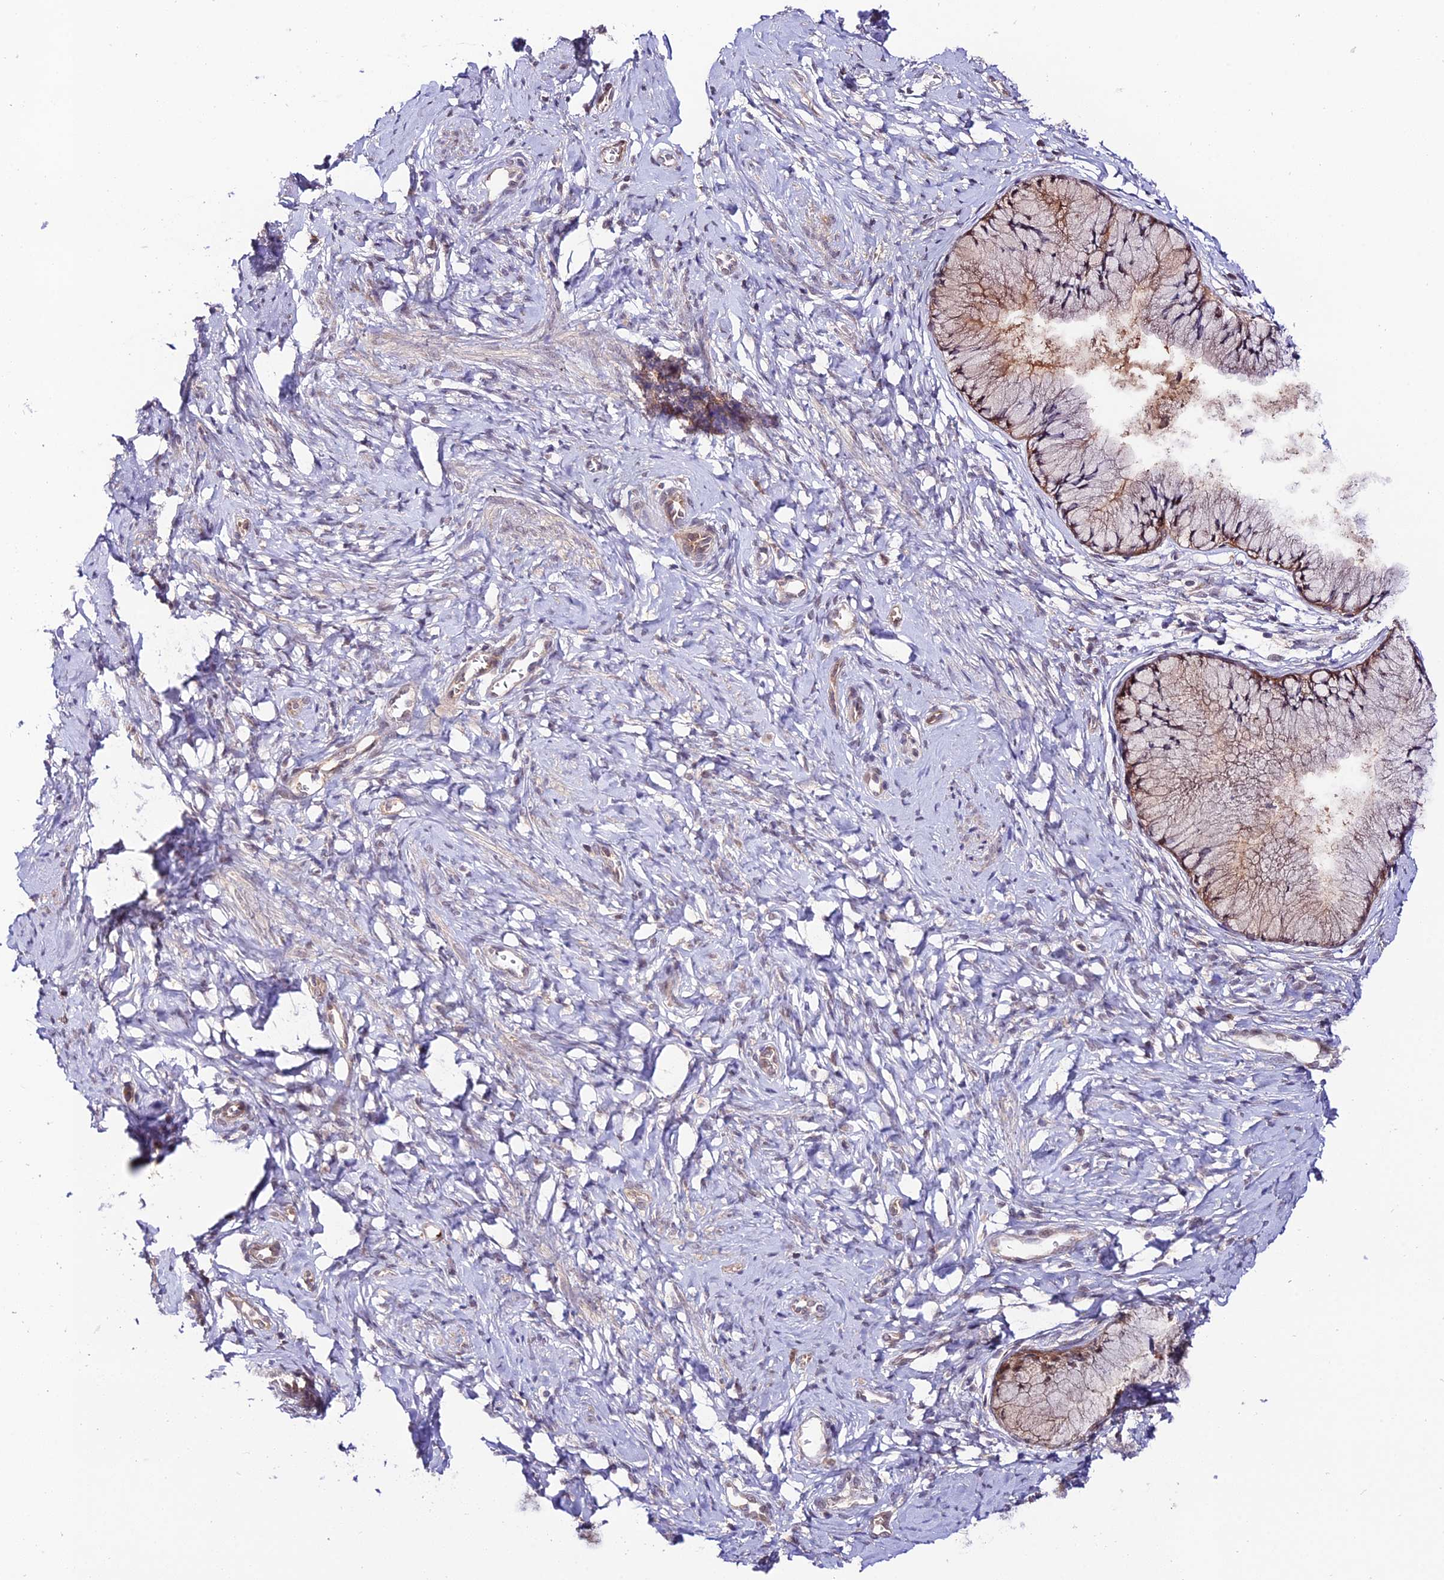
{"staining": {"intensity": "weak", "quantity": "<25%", "location": "cytoplasmic/membranous"}, "tissue": "cervix", "cell_type": "Glandular cells", "image_type": "normal", "snomed": [{"axis": "morphology", "description": "Normal tissue, NOS"}, {"axis": "topography", "description": "Cervix"}], "caption": "Human cervix stained for a protein using IHC displays no expression in glandular cells.", "gene": "TRIM40", "patient": {"sex": "female", "age": 42}}